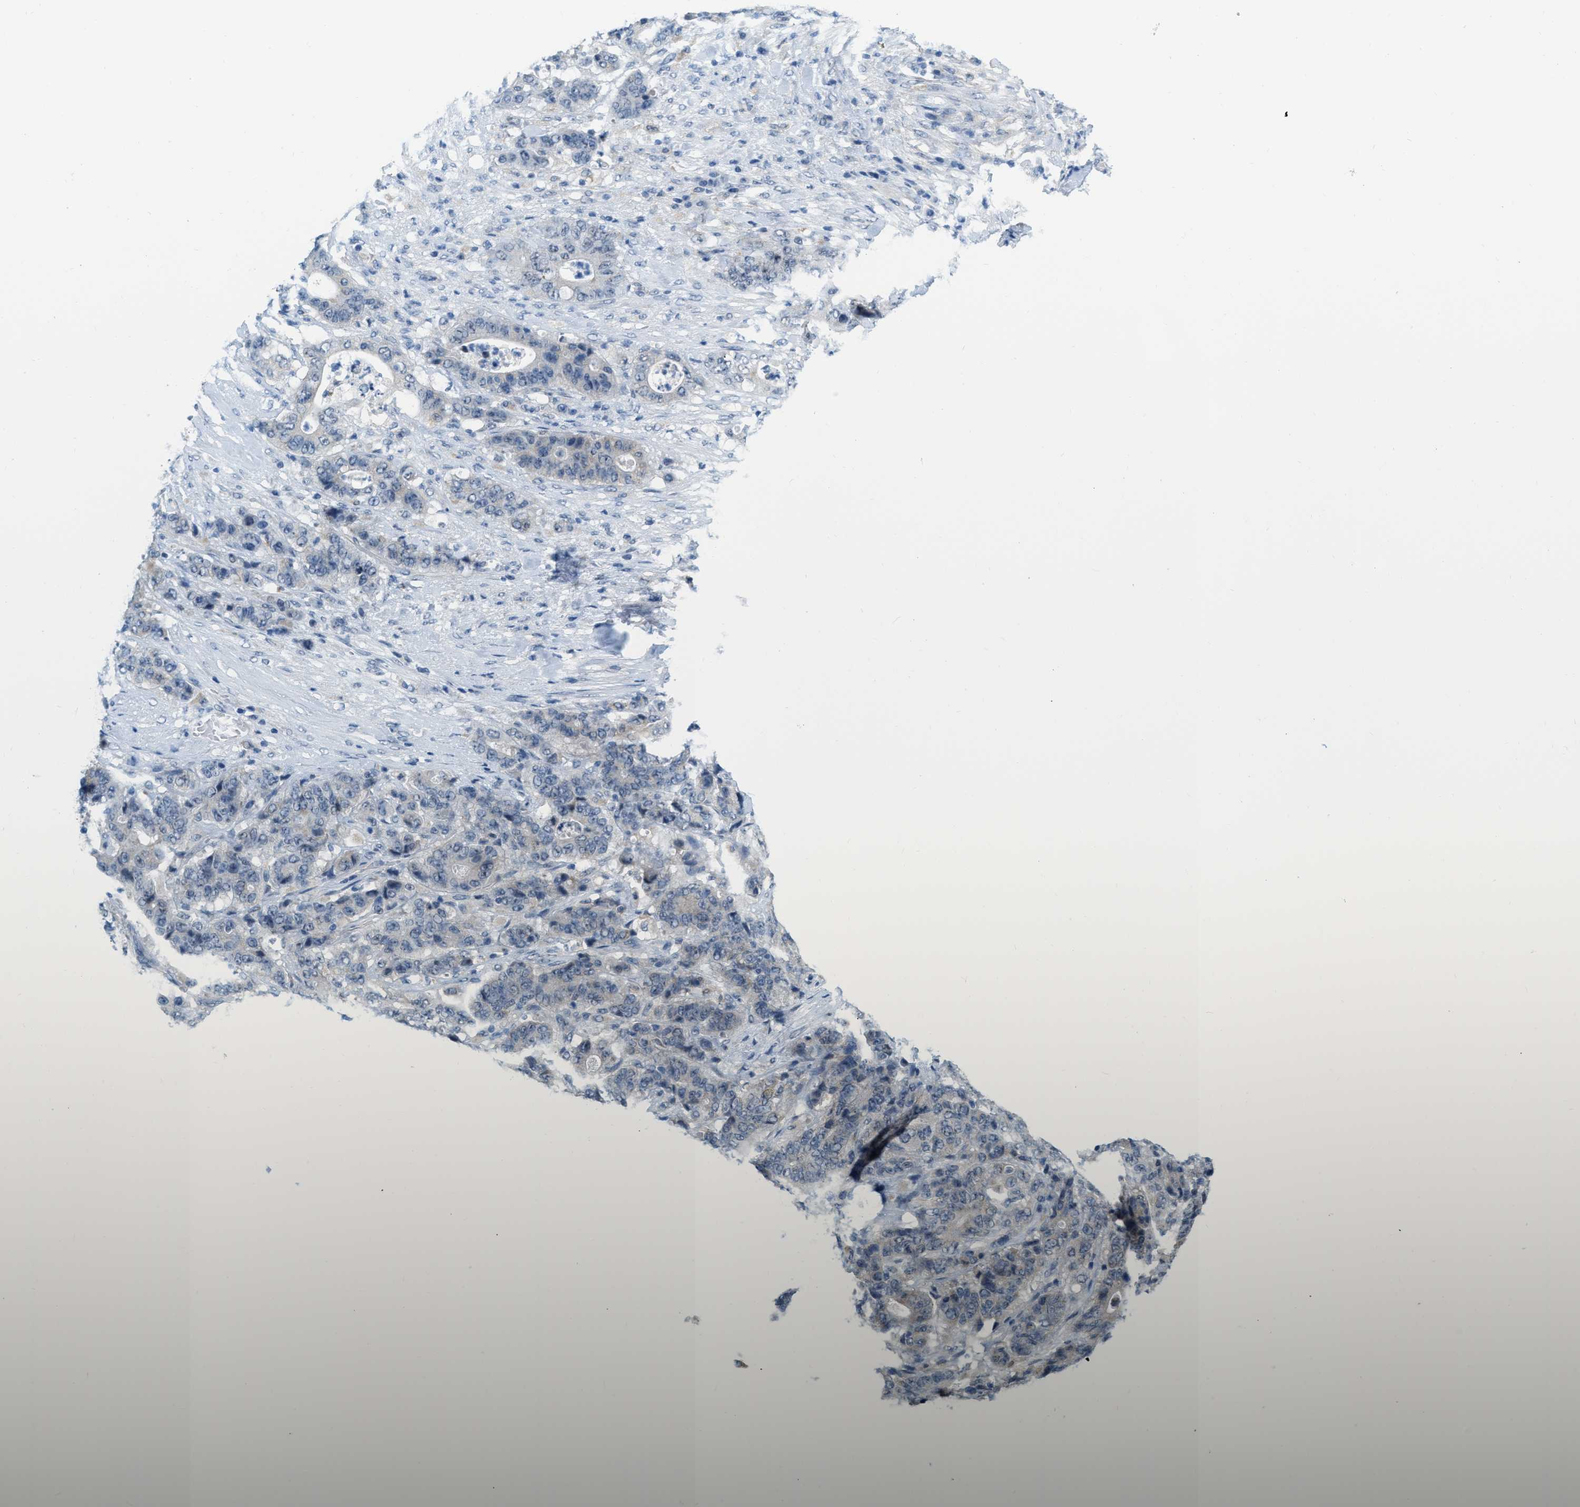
{"staining": {"intensity": "negative", "quantity": "none", "location": "none"}, "tissue": "stomach cancer", "cell_type": "Tumor cells", "image_type": "cancer", "snomed": [{"axis": "morphology", "description": "Adenocarcinoma, NOS"}, {"axis": "topography", "description": "Stomach"}], "caption": "IHC histopathology image of neoplastic tissue: human adenocarcinoma (stomach) stained with DAB shows no significant protein expression in tumor cells.", "gene": "PHRF1", "patient": {"sex": "female", "age": 73}}